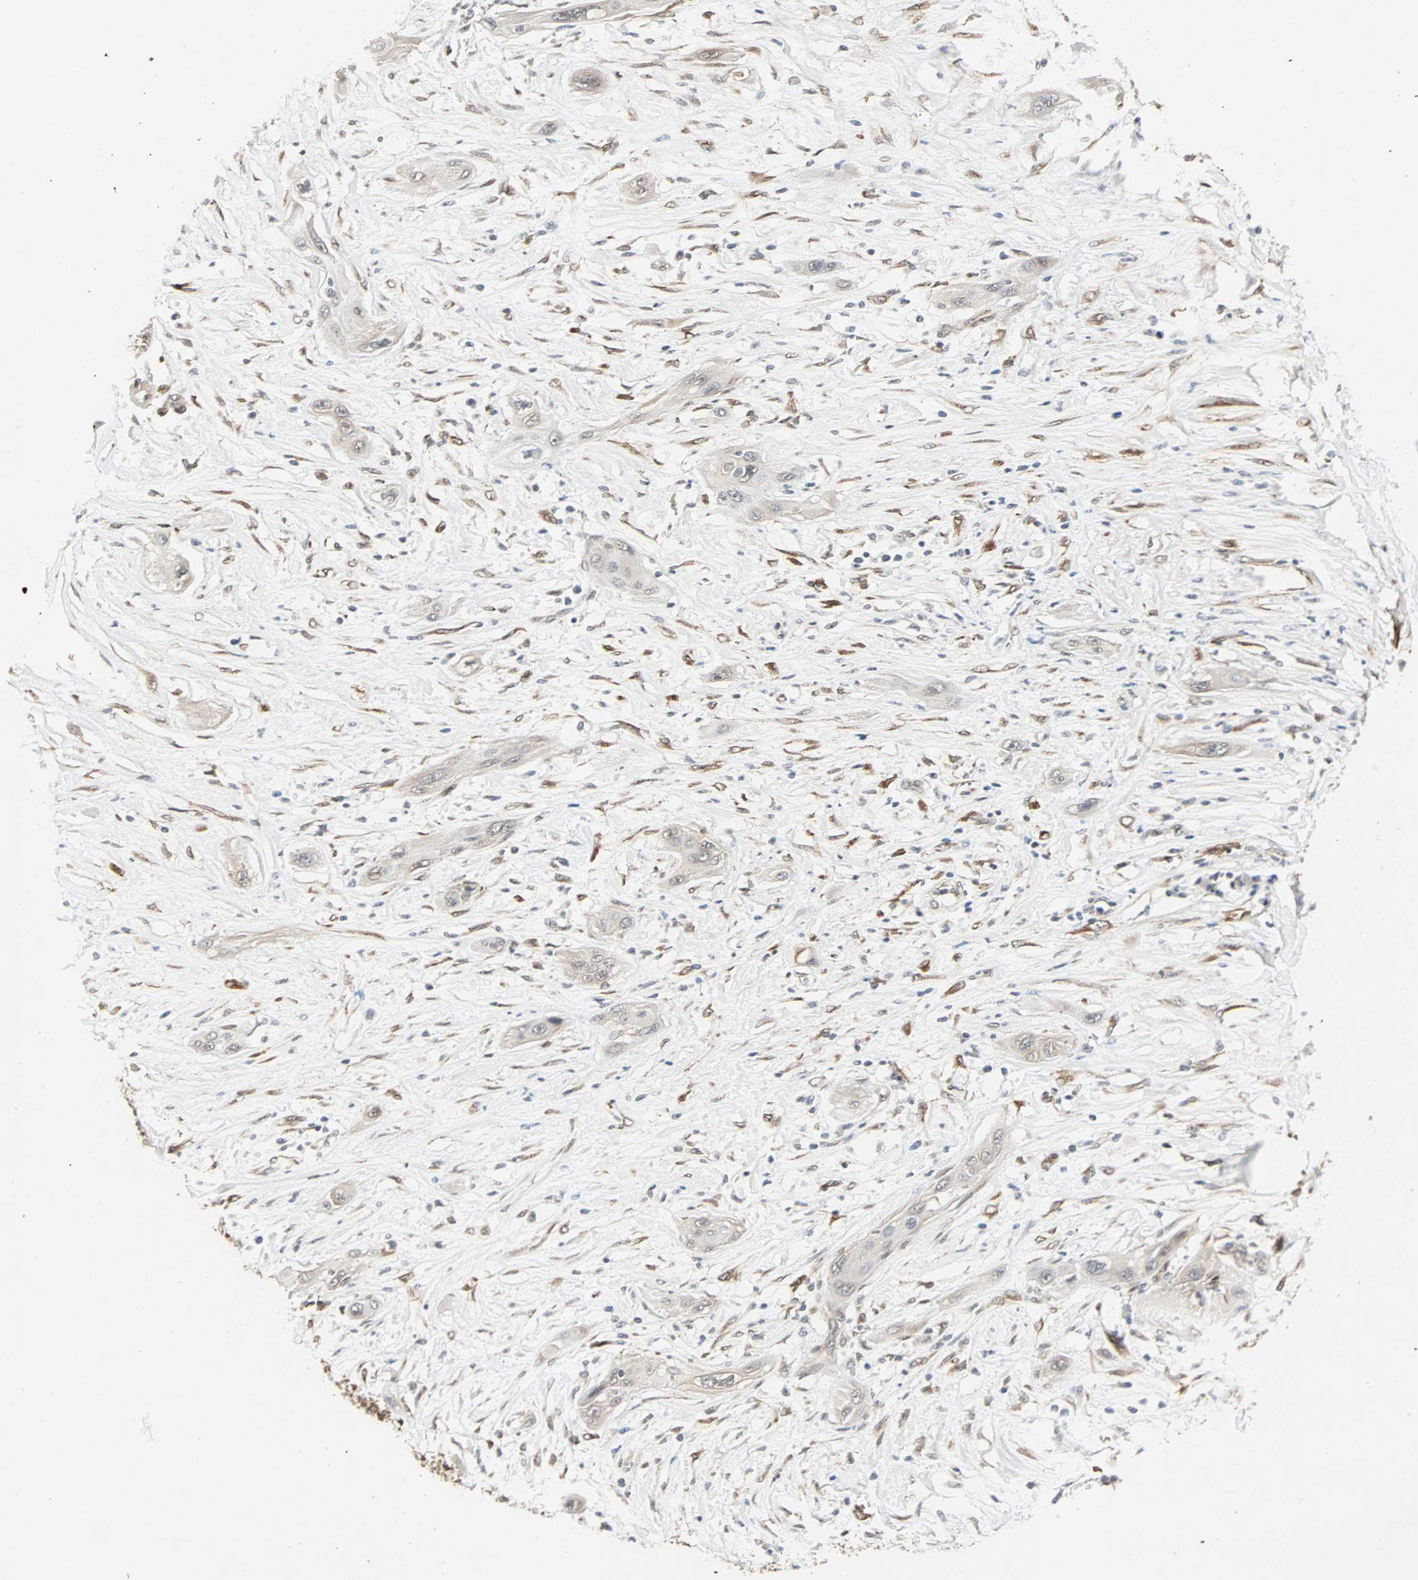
{"staining": {"intensity": "weak", "quantity": "<25%", "location": "cytoplasmic/membranous"}, "tissue": "lung cancer", "cell_type": "Tumor cells", "image_type": "cancer", "snomed": [{"axis": "morphology", "description": "Squamous cell carcinoma, NOS"}, {"axis": "topography", "description": "Lung"}], "caption": "Immunohistochemical staining of lung cancer demonstrates no significant staining in tumor cells. (Stains: DAB (3,3'-diaminobenzidine) immunohistochemistry with hematoxylin counter stain, Microscopy: brightfield microscopy at high magnification).", "gene": "TRPV4", "patient": {"sex": "female", "age": 47}}